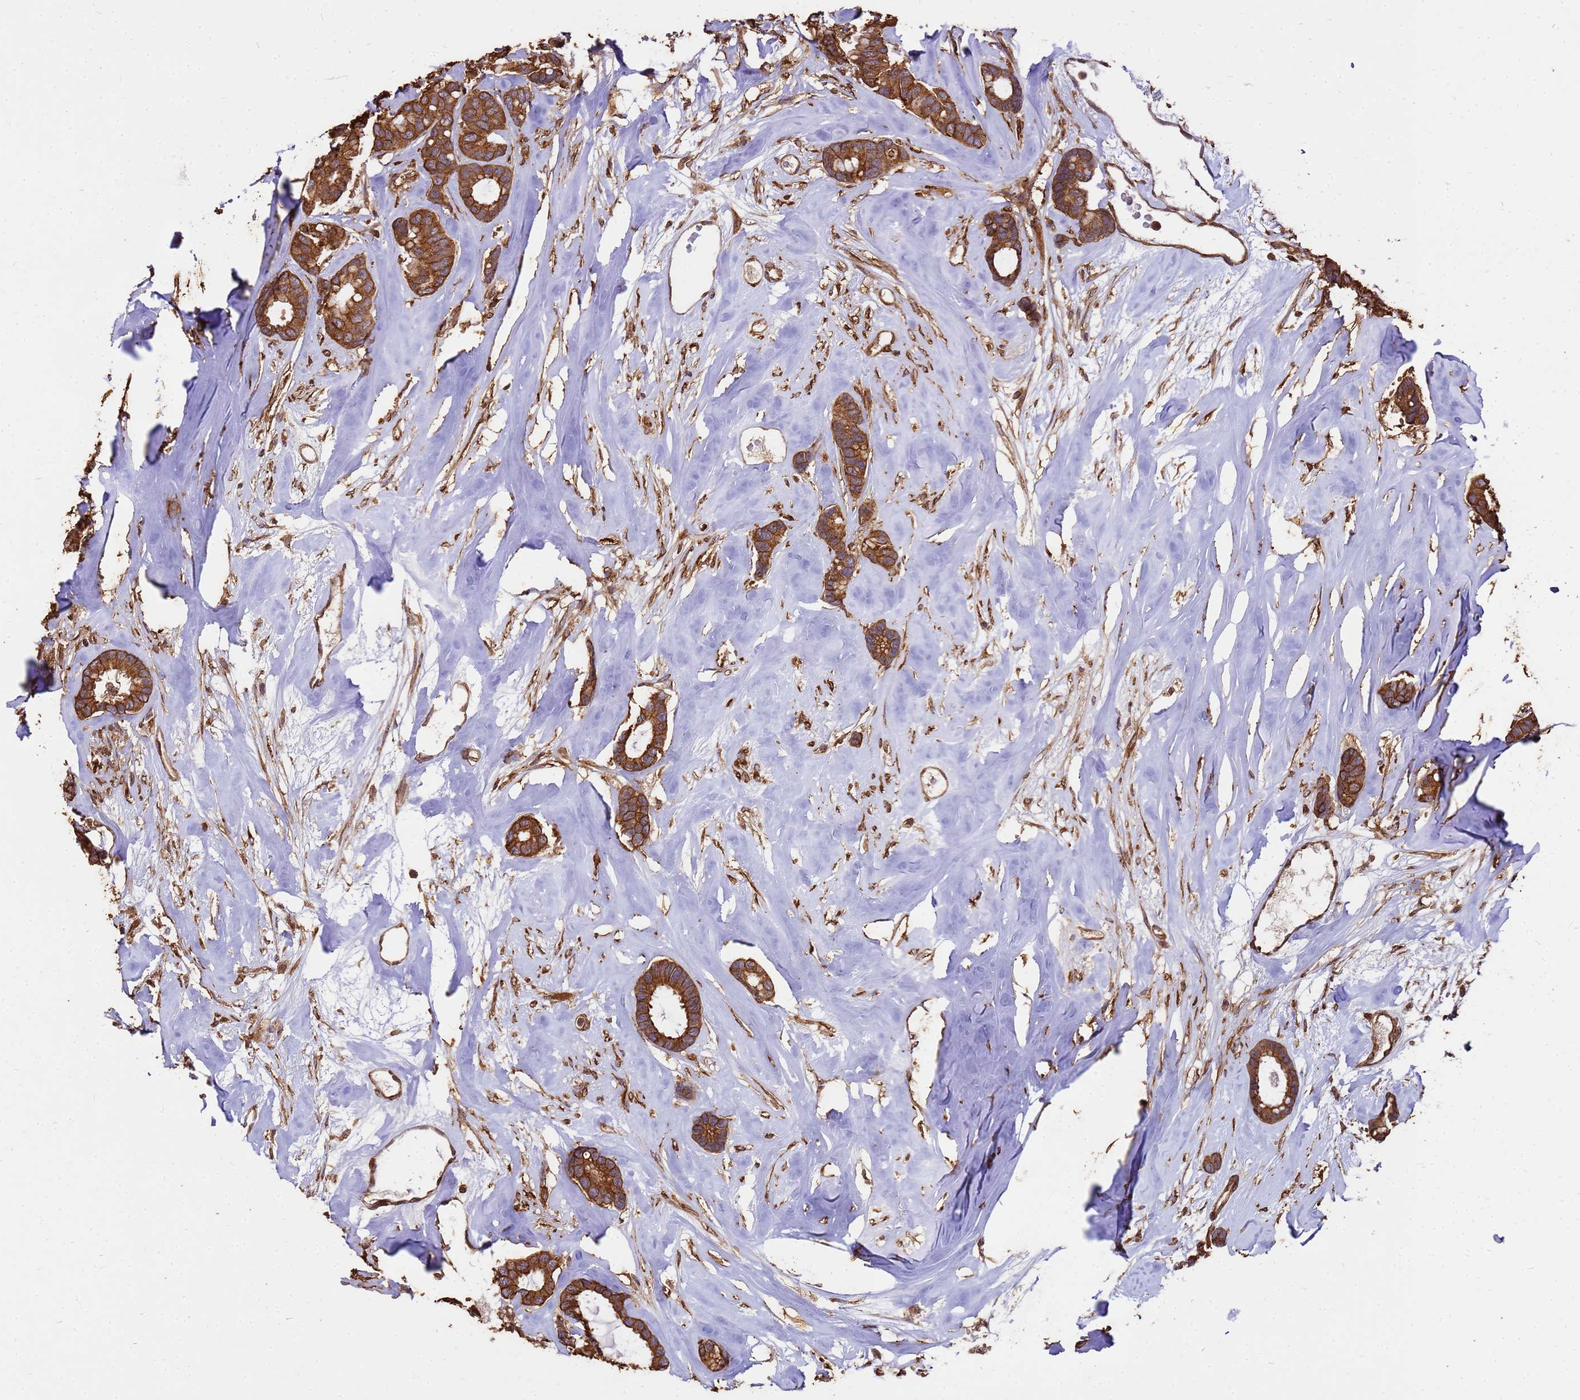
{"staining": {"intensity": "strong", "quantity": ">75%", "location": "cytoplasmic/membranous"}, "tissue": "breast cancer", "cell_type": "Tumor cells", "image_type": "cancer", "snomed": [{"axis": "morphology", "description": "Duct carcinoma"}, {"axis": "topography", "description": "Breast"}], "caption": "A histopathology image of human breast cancer stained for a protein reveals strong cytoplasmic/membranous brown staining in tumor cells.", "gene": "ZNF618", "patient": {"sex": "female", "age": 87}}